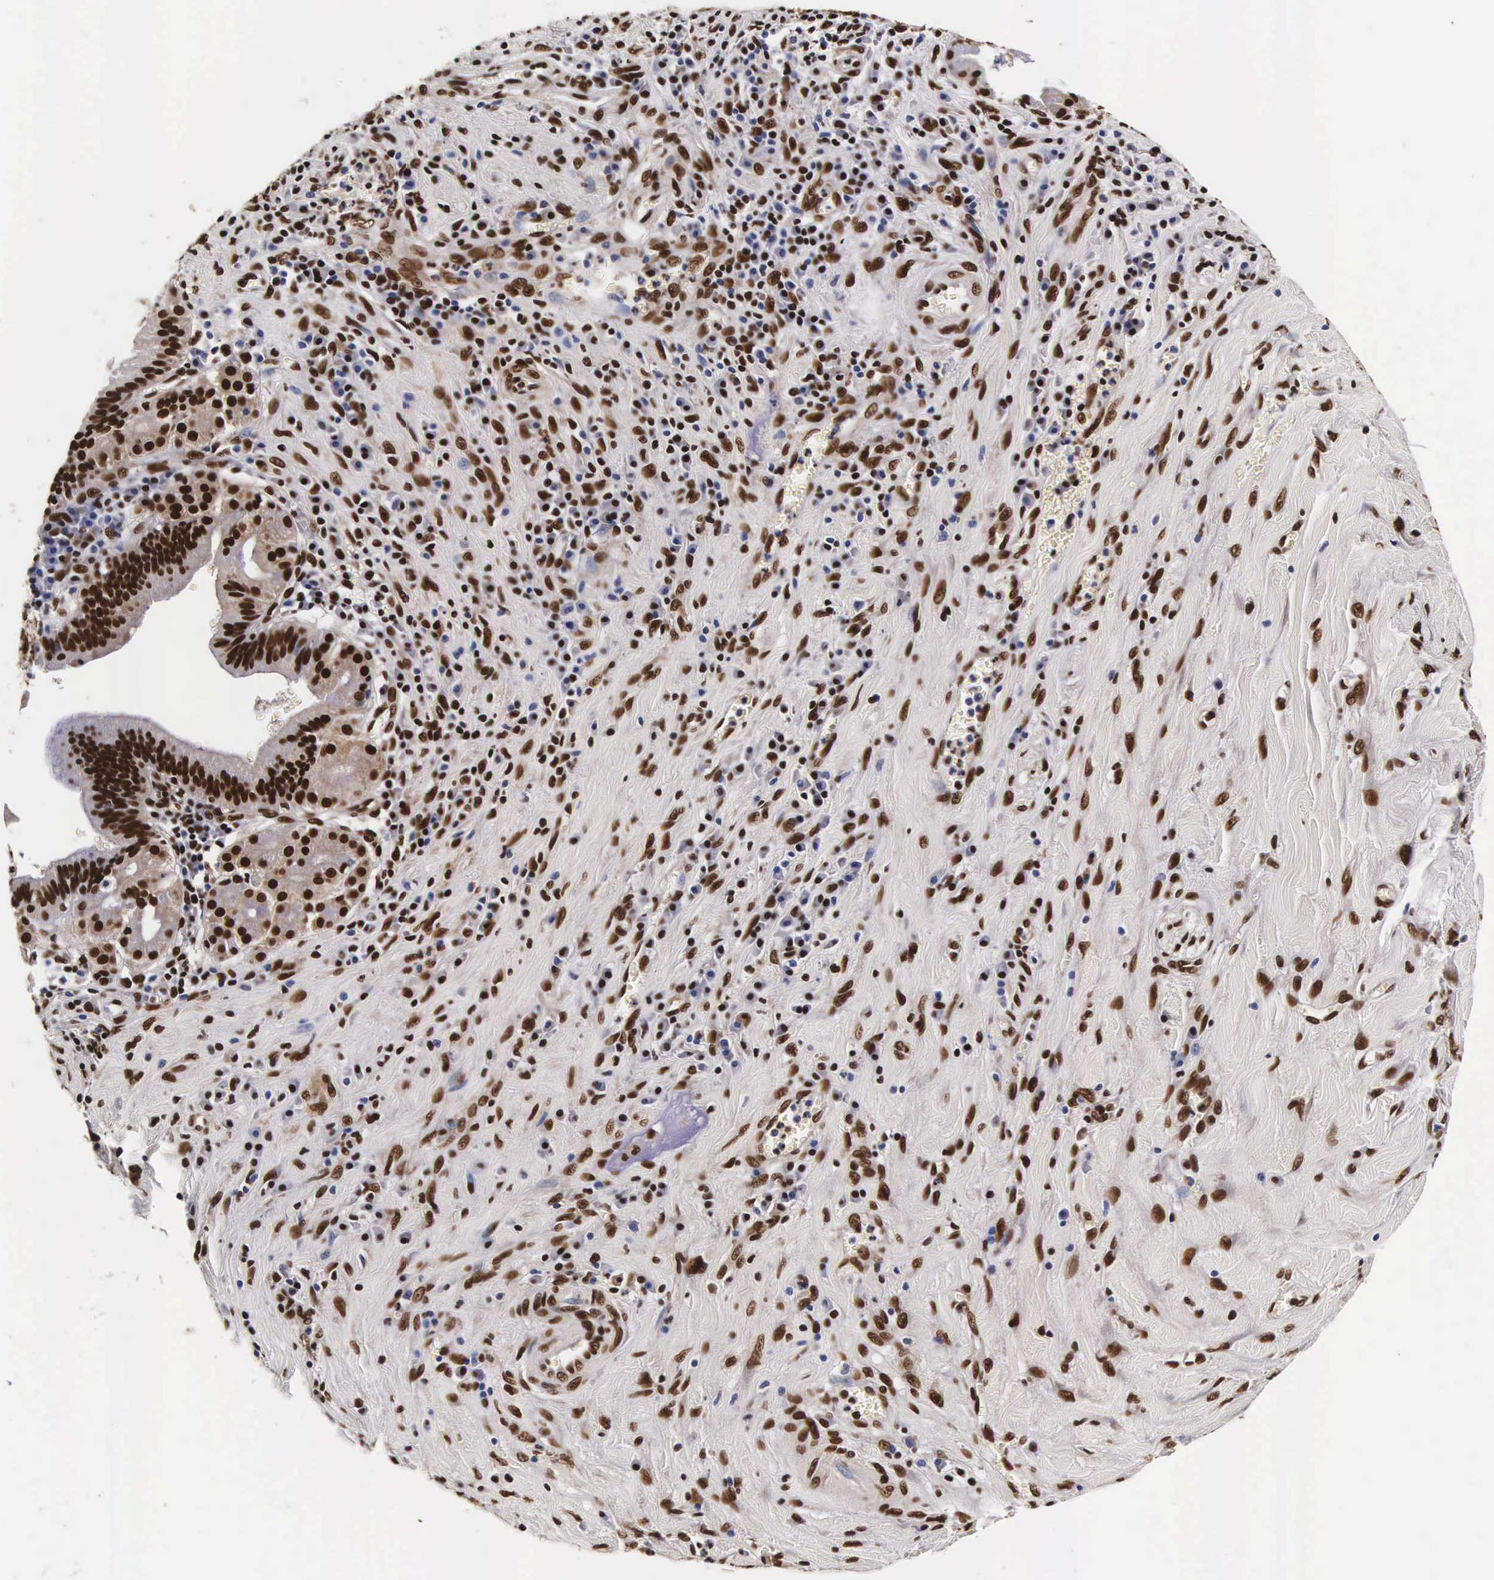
{"staining": {"intensity": "strong", "quantity": ">75%", "location": "nuclear"}, "tissue": "pancreatic cancer", "cell_type": "Tumor cells", "image_type": "cancer", "snomed": [{"axis": "morphology", "description": "Adenocarcinoma, NOS"}, {"axis": "topography", "description": "Pancreas"}], "caption": "Immunohistochemical staining of adenocarcinoma (pancreatic) exhibits high levels of strong nuclear protein positivity in about >75% of tumor cells.", "gene": "PABPN1", "patient": {"sex": "male", "age": 69}}